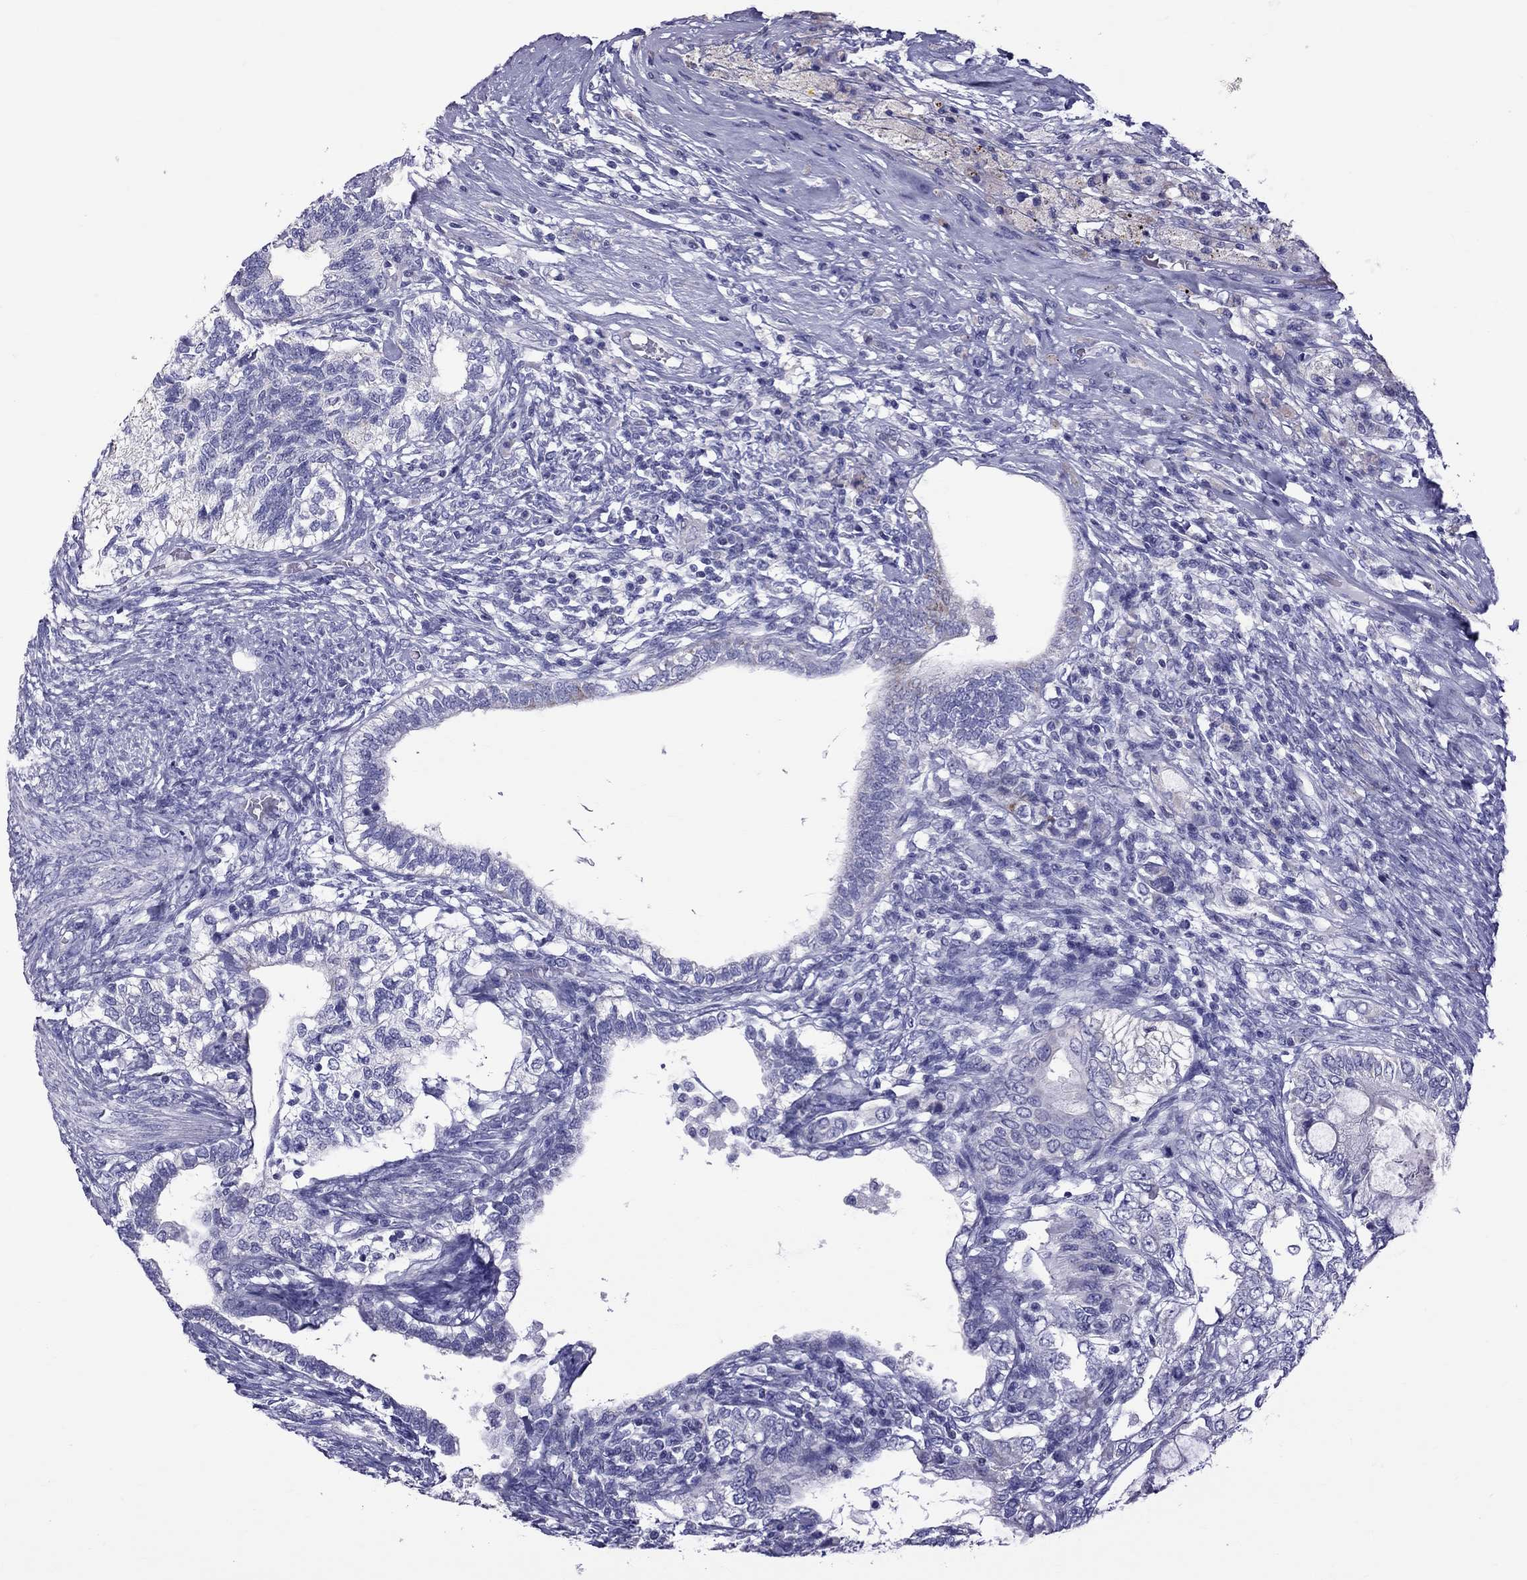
{"staining": {"intensity": "negative", "quantity": "none", "location": "none"}, "tissue": "testis cancer", "cell_type": "Tumor cells", "image_type": "cancer", "snomed": [{"axis": "morphology", "description": "Seminoma, NOS"}, {"axis": "morphology", "description": "Carcinoma, Embryonal, NOS"}, {"axis": "topography", "description": "Testis"}], "caption": "Embryonal carcinoma (testis) was stained to show a protein in brown. There is no significant staining in tumor cells.", "gene": "TTLL13", "patient": {"sex": "male", "age": 41}}